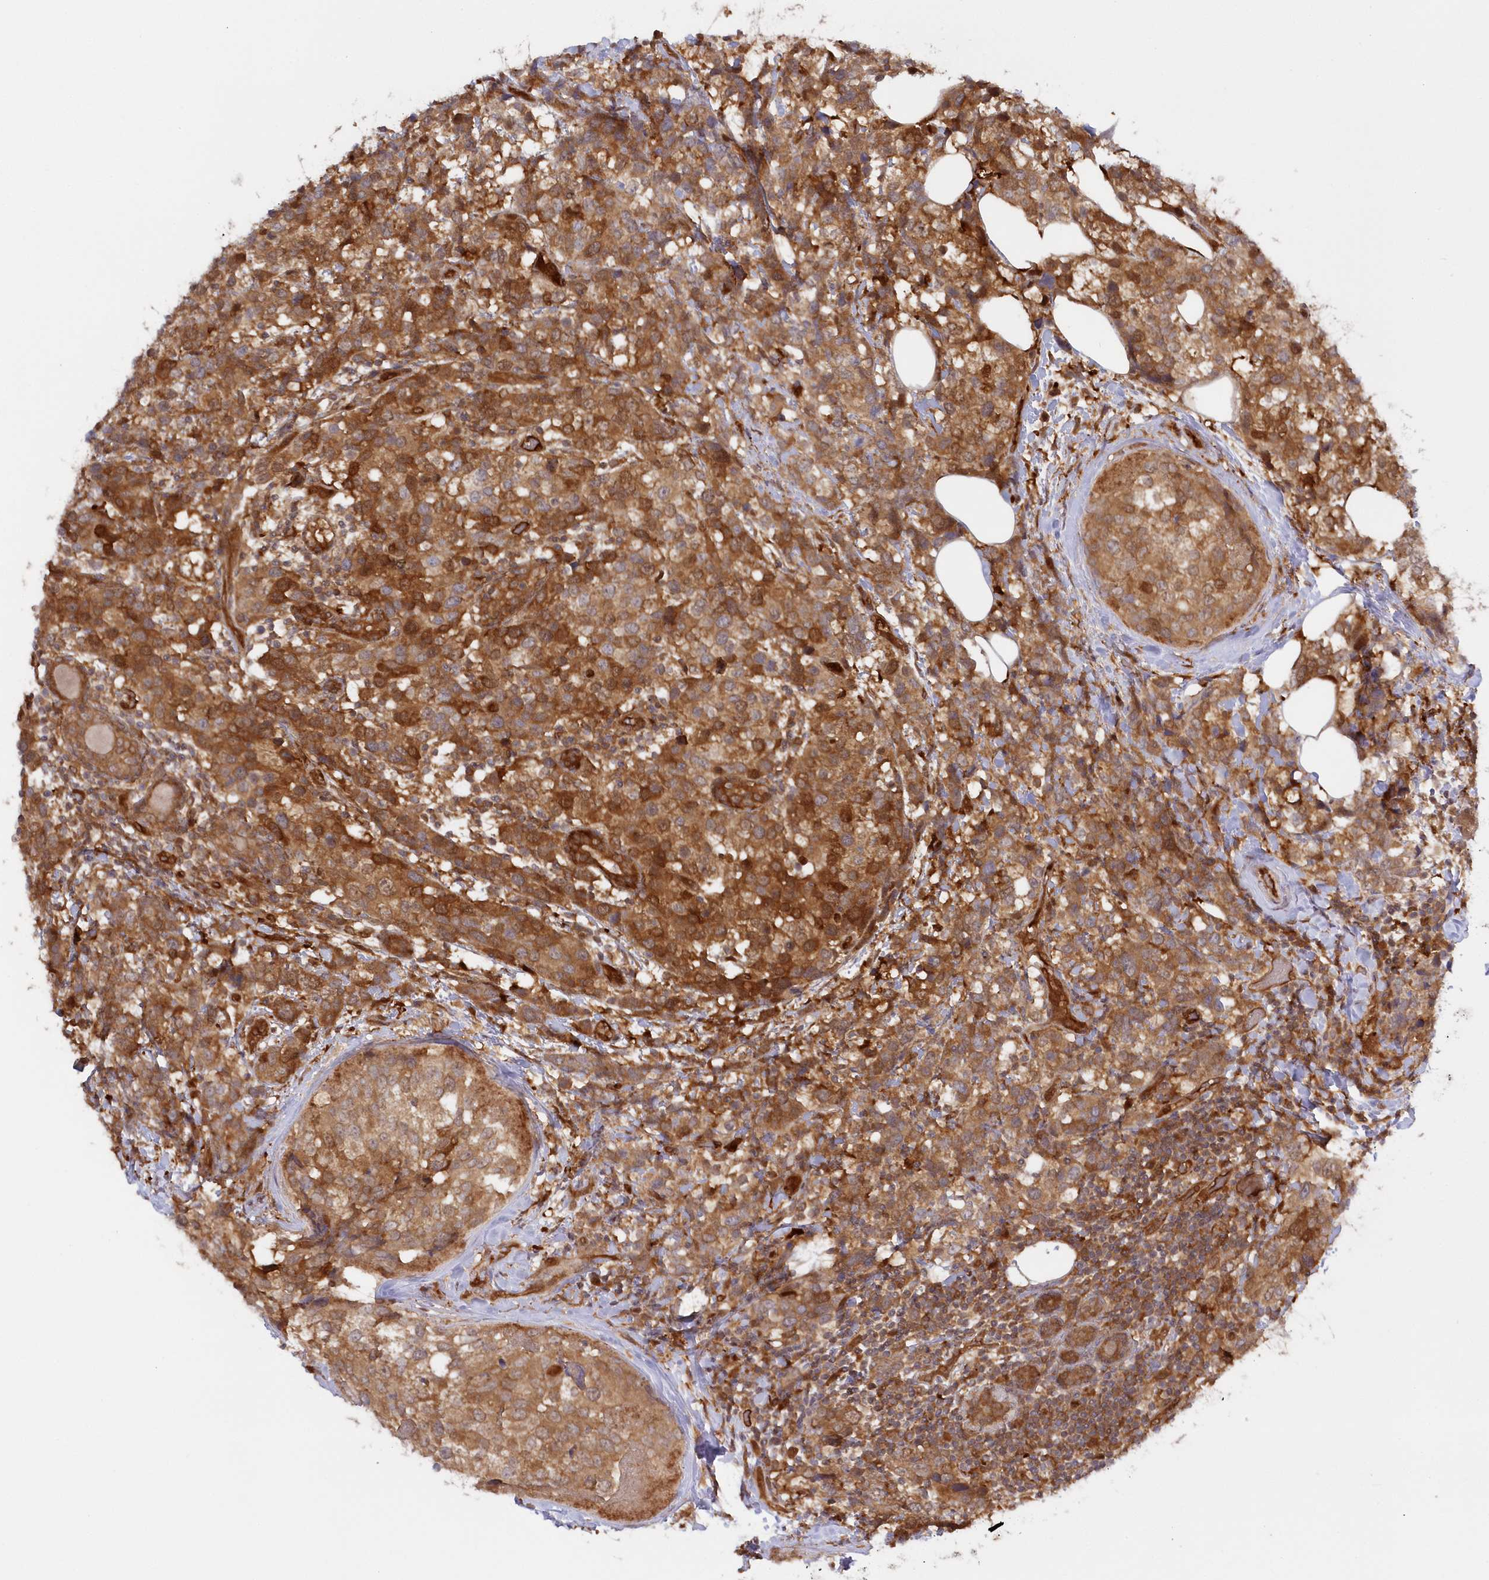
{"staining": {"intensity": "moderate", "quantity": ">75%", "location": "cytoplasmic/membranous"}, "tissue": "breast cancer", "cell_type": "Tumor cells", "image_type": "cancer", "snomed": [{"axis": "morphology", "description": "Lobular carcinoma"}, {"axis": "topography", "description": "Breast"}], "caption": "DAB immunohistochemical staining of human breast cancer (lobular carcinoma) shows moderate cytoplasmic/membranous protein expression in about >75% of tumor cells. (DAB IHC with brightfield microscopy, high magnification).", "gene": "GBE1", "patient": {"sex": "female", "age": 59}}